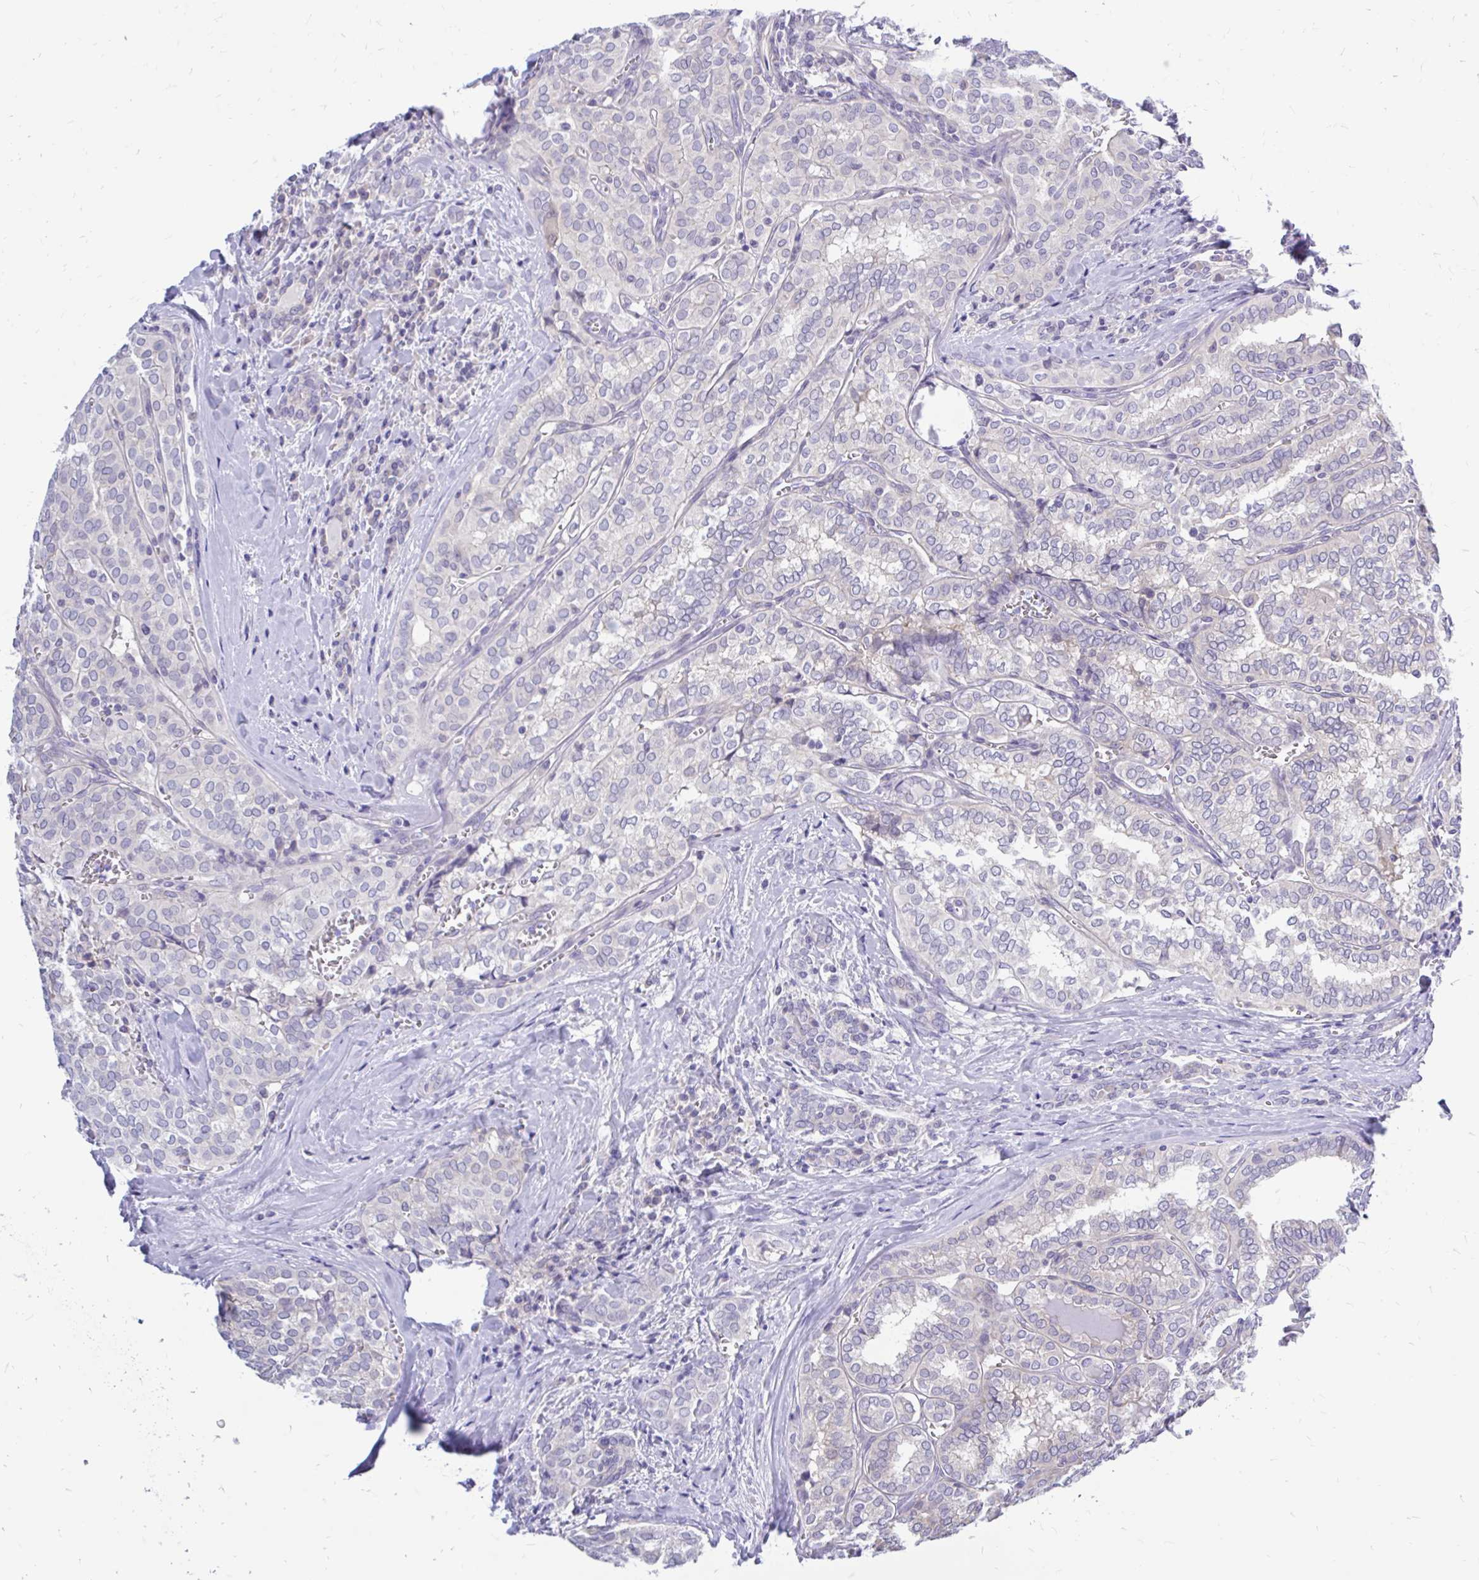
{"staining": {"intensity": "negative", "quantity": "none", "location": "none"}, "tissue": "thyroid cancer", "cell_type": "Tumor cells", "image_type": "cancer", "snomed": [{"axis": "morphology", "description": "Papillary adenocarcinoma, NOS"}, {"axis": "topography", "description": "Thyroid gland"}], "caption": "Photomicrograph shows no protein positivity in tumor cells of thyroid cancer (papillary adenocarcinoma) tissue.", "gene": "MAP1LC3A", "patient": {"sex": "female", "age": 30}}